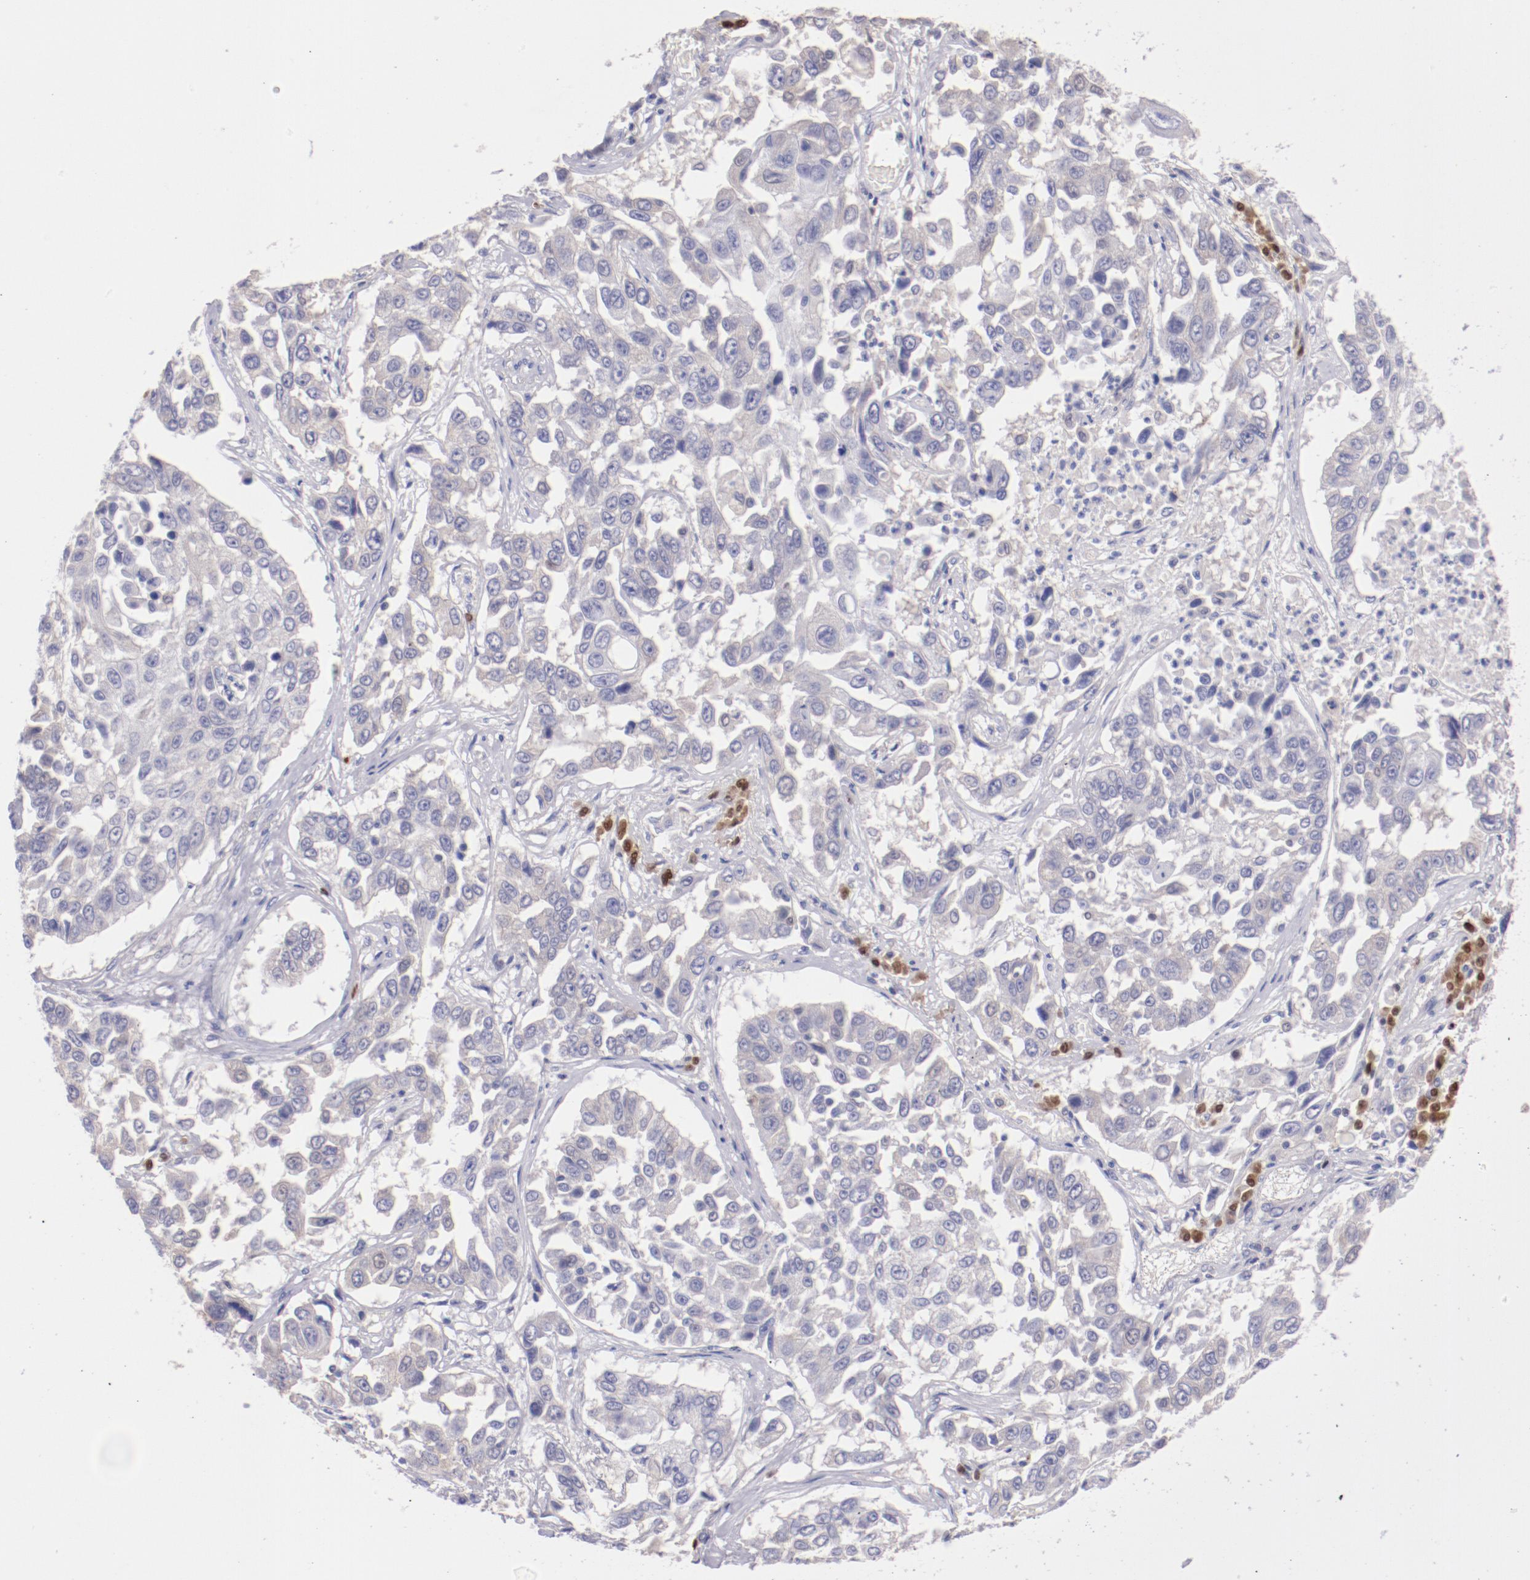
{"staining": {"intensity": "negative", "quantity": "none", "location": "none"}, "tissue": "lung cancer", "cell_type": "Tumor cells", "image_type": "cancer", "snomed": [{"axis": "morphology", "description": "Squamous cell carcinoma, NOS"}, {"axis": "topography", "description": "Lung"}], "caption": "A high-resolution histopathology image shows immunohistochemistry (IHC) staining of lung squamous cell carcinoma, which reveals no significant positivity in tumor cells.", "gene": "IRF8", "patient": {"sex": "male", "age": 71}}